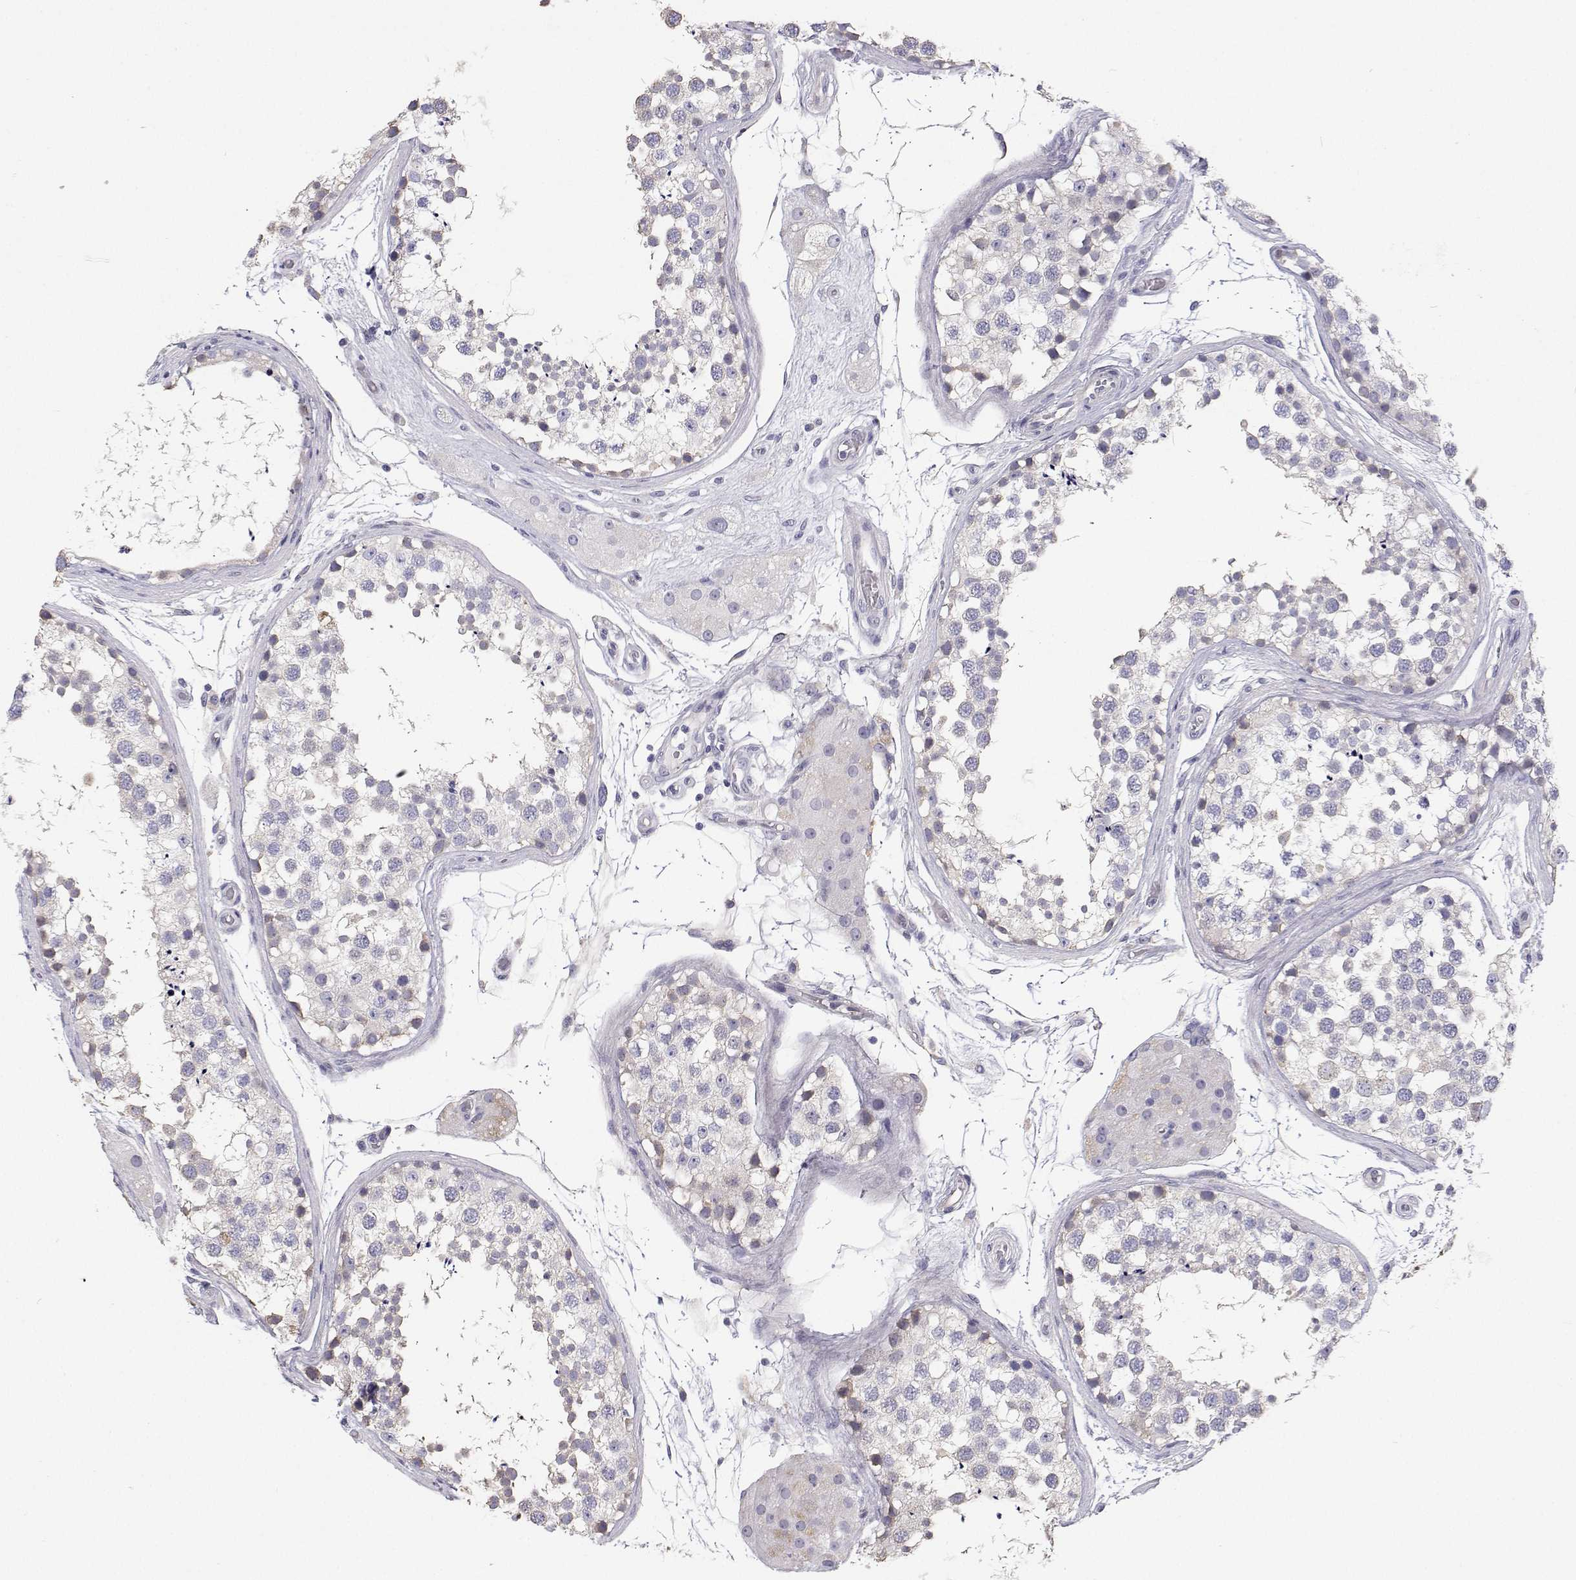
{"staining": {"intensity": "negative", "quantity": "none", "location": "none"}, "tissue": "testis", "cell_type": "Cells in seminiferous ducts", "image_type": "normal", "snomed": [{"axis": "morphology", "description": "Normal tissue, NOS"}, {"axis": "morphology", "description": "Seminoma, NOS"}, {"axis": "topography", "description": "Testis"}], "caption": "High power microscopy histopathology image of an immunohistochemistry (IHC) histopathology image of benign testis, revealing no significant expression in cells in seminiferous ducts.", "gene": "ANKRD65", "patient": {"sex": "male", "age": 65}}